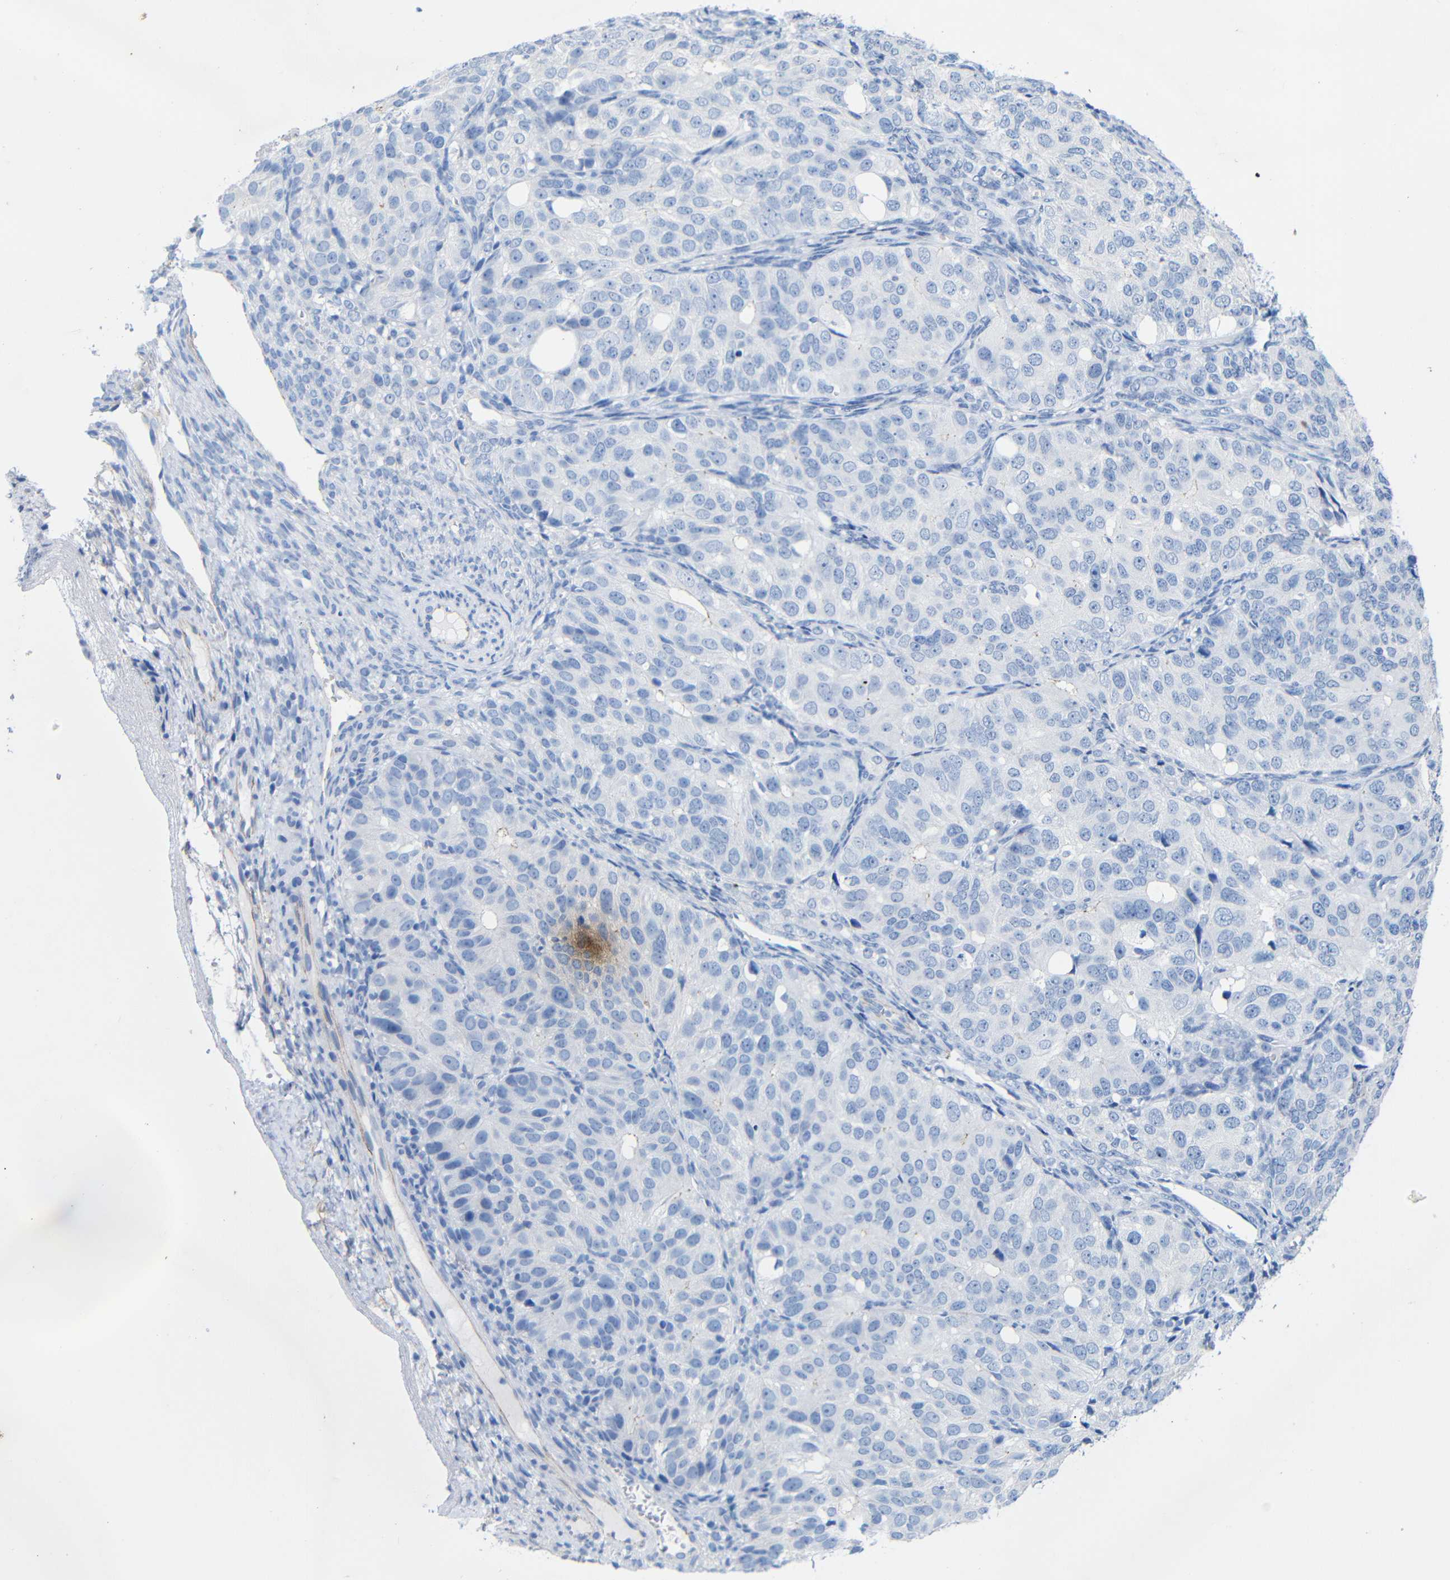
{"staining": {"intensity": "negative", "quantity": "none", "location": "none"}, "tissue": "ovarian cancer", "cell_type": "Tumor cells", "image_type": "cancer", "snomed": [{"axis": "morphology", "description": "Carcinoma, endometroid"}, {"axis": "topography", "description": "Ovary"}], "caption": "The immunohistochemistry photomicrograph has no significant staining in tumor cells of endometroid carcinoma (ovarian) tissue. (IHC, brightfield microscopy, high magnification).", "gene": "CGNL1", "patient": {"sex": "female", "age": 51}}